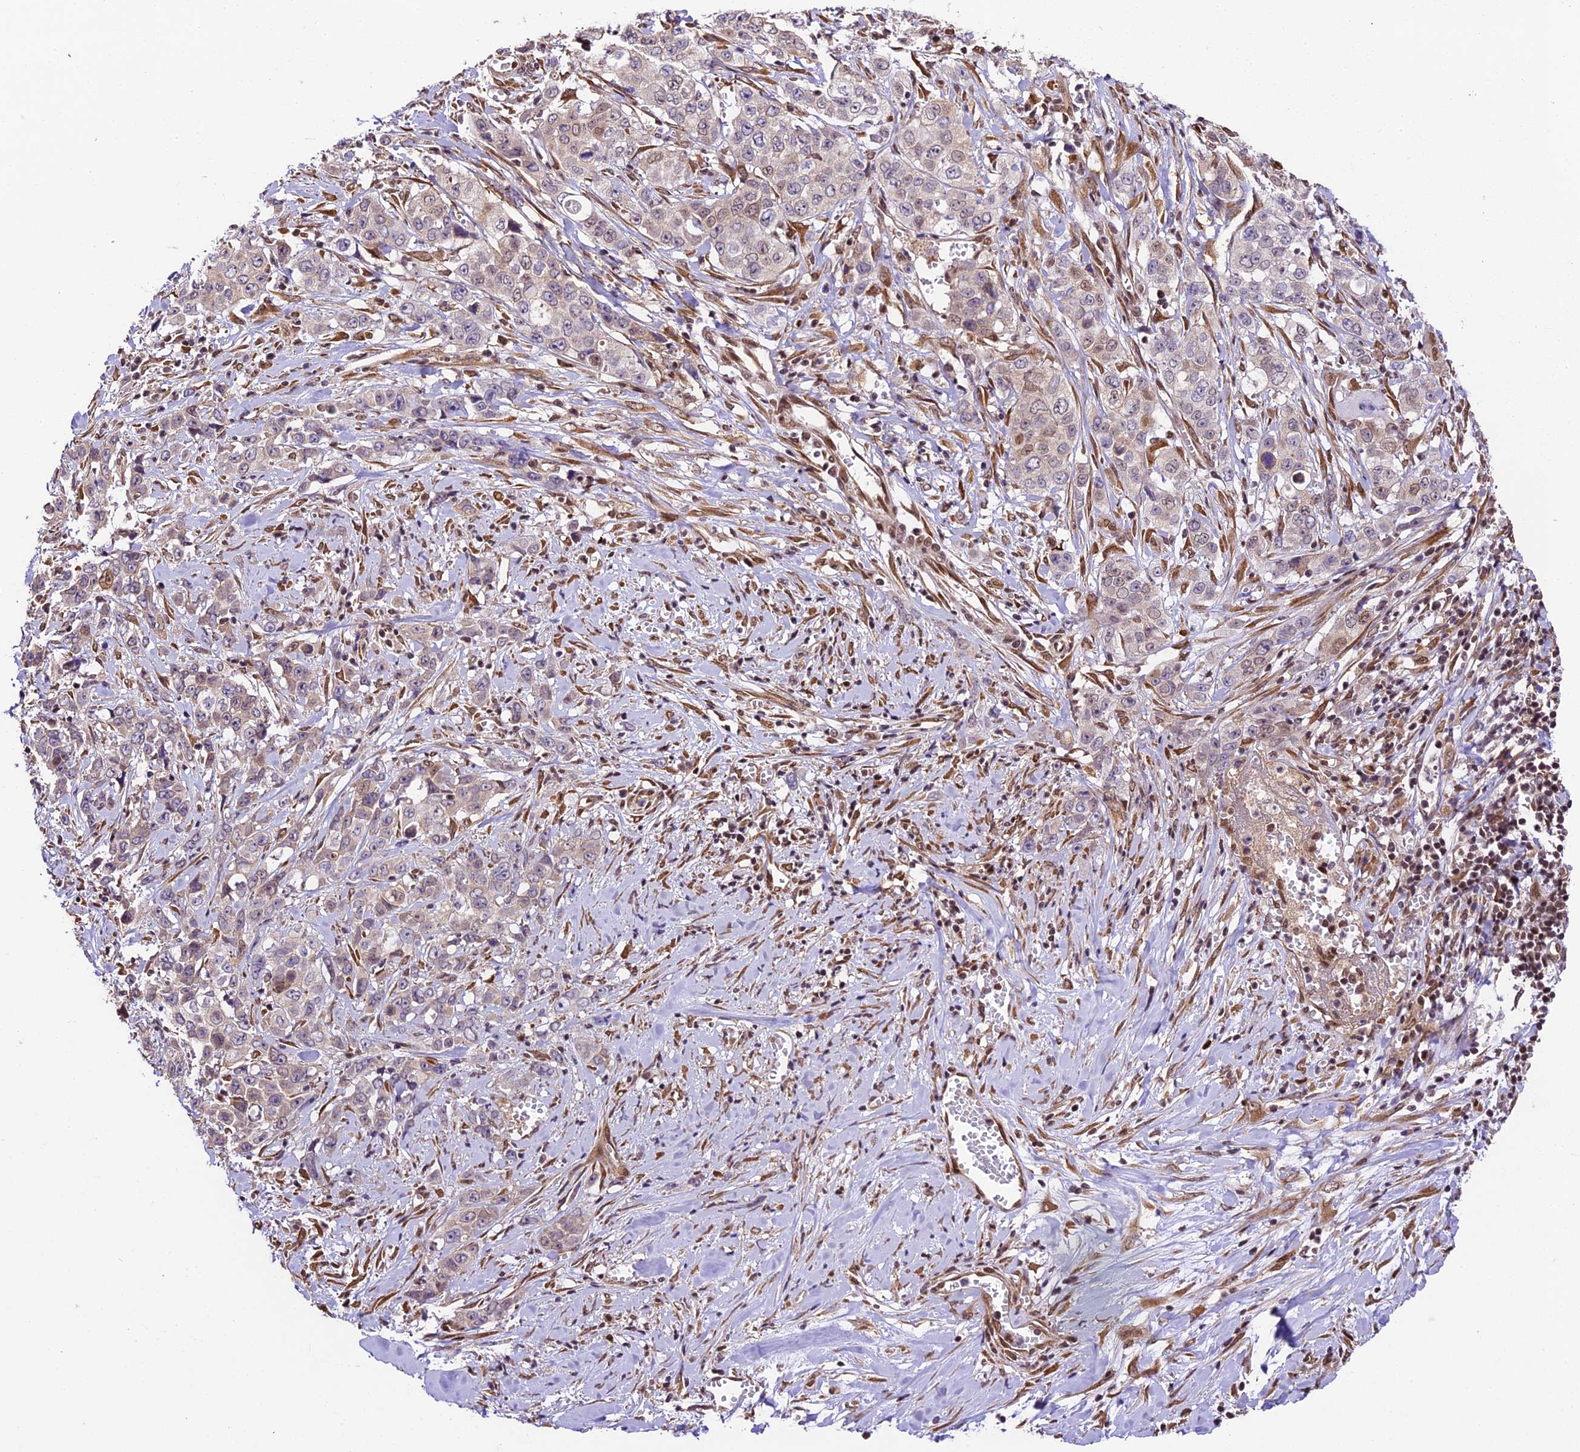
{"staining": {"intensity": "weak", "quantity": "<25%", "location": "cytoplasmic/membranous"}, "tissue": "stomach cancer", "cell_type": "Tumor cells", "image_type": "cancer", "snomed": [{"axis": "morphology", "description": "Adenocarcinoma, NOS"}, {"axis": "topography", "description": "Stomach, upper"}], "caption": "IHC of stomach adenocarcinoma shows no positivity in tumor cells.", "gene": "TRIM22", "patient": {"sex": "male", "age": 62}}